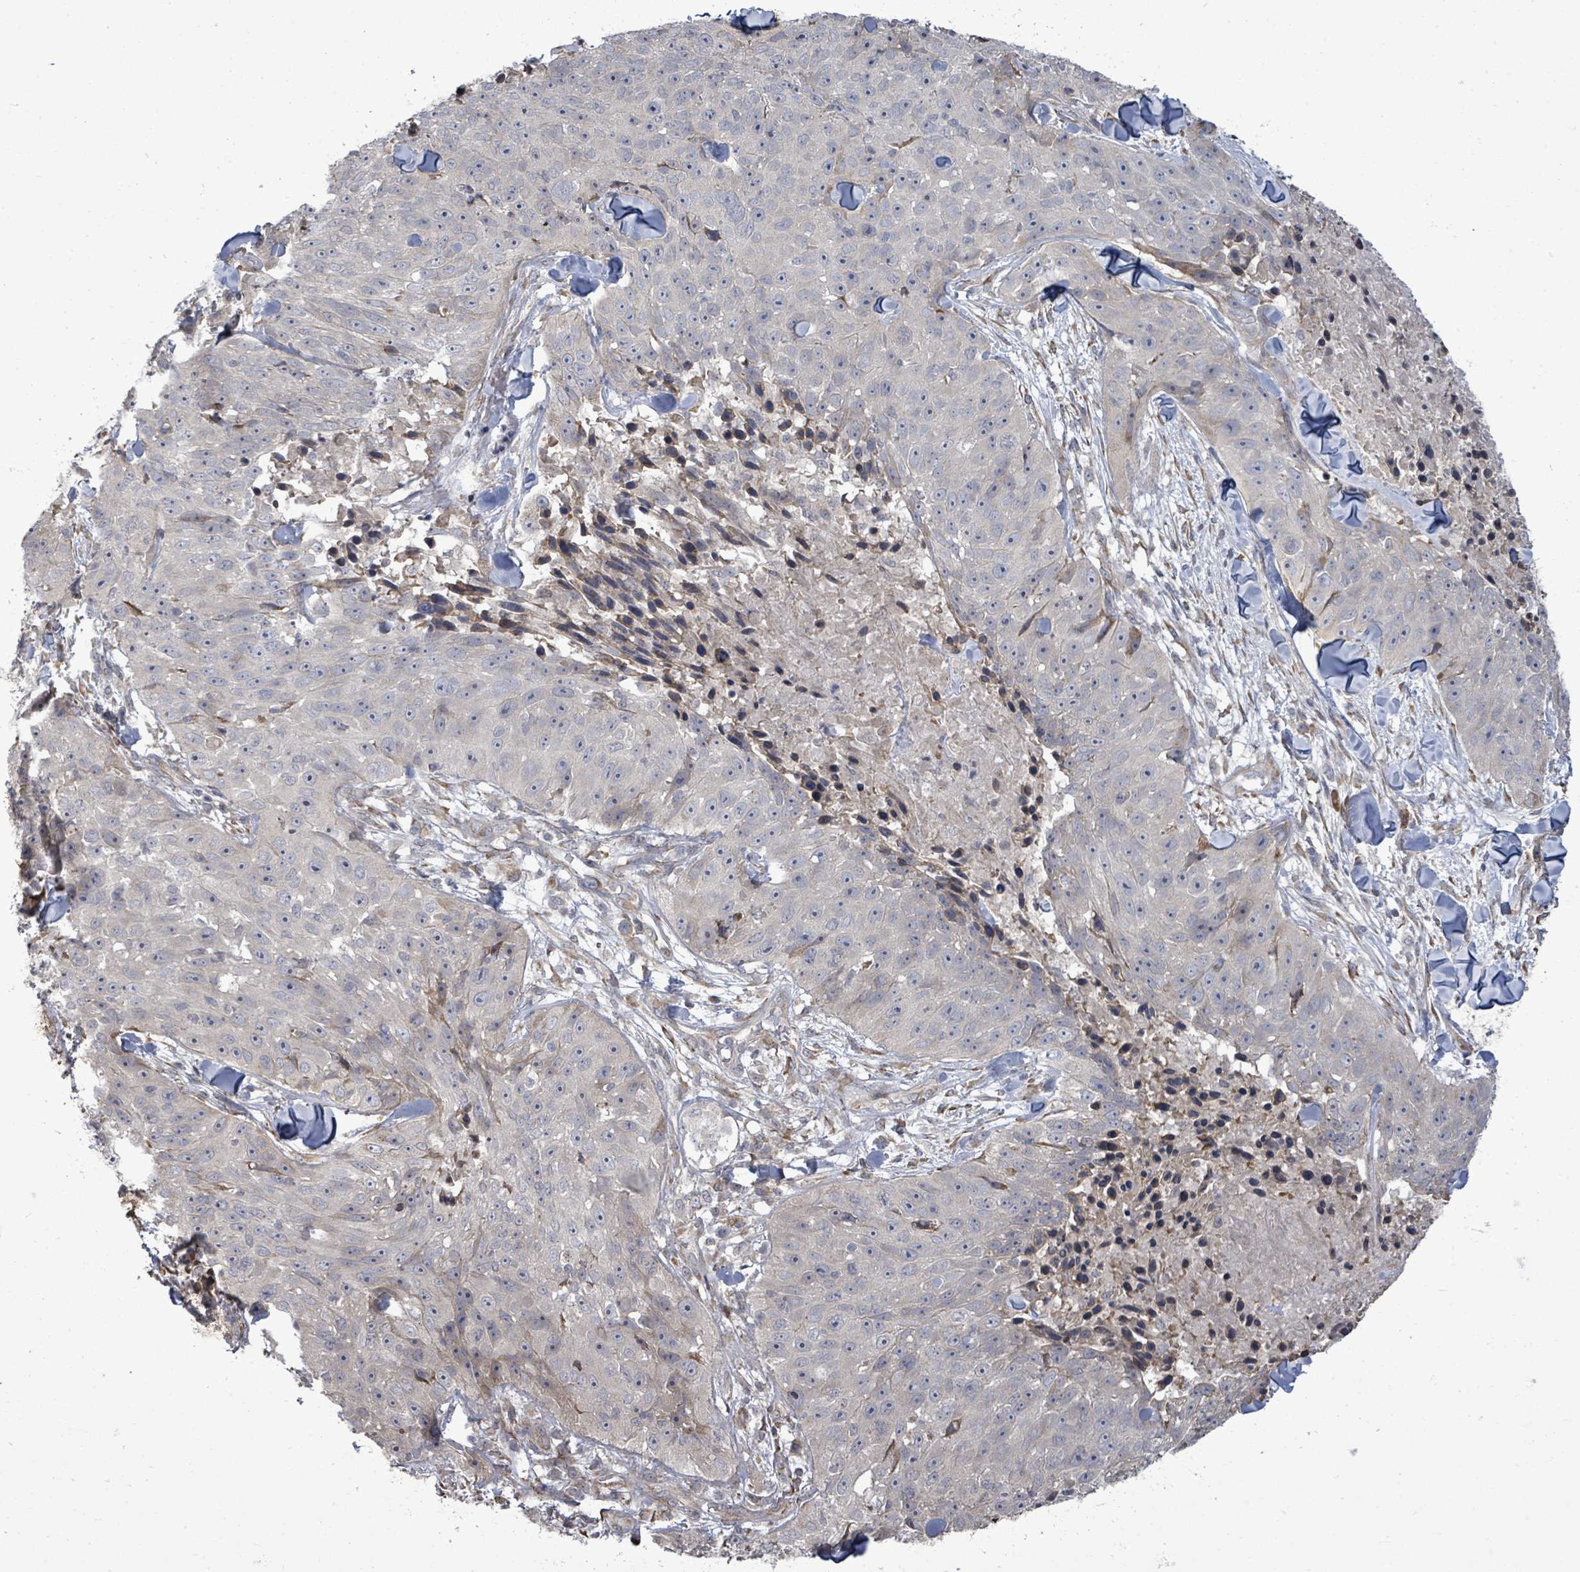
{"staining": {"intensity": "negative", "quantity": "none", "location": "none"}, "tissue": "skin cancer", "cell_type": "Tumor cells", "image_type": "cancer", "snomed": [{"axis": "morphology", "description": "Squamous cell carcinoma, NOS"}, {"axis": "topography", "description": "Skin"}], "caption": "Tumor cells are negative for protein expression in human skin cancer. The staining was performed using DAB to visualize the protein expression in brown, while the nuclei were stained in blue with hematoxylin (Magnification: 20x).", "gene": "POMGNT2", "patient": {"sex": "female", "age": 87}}